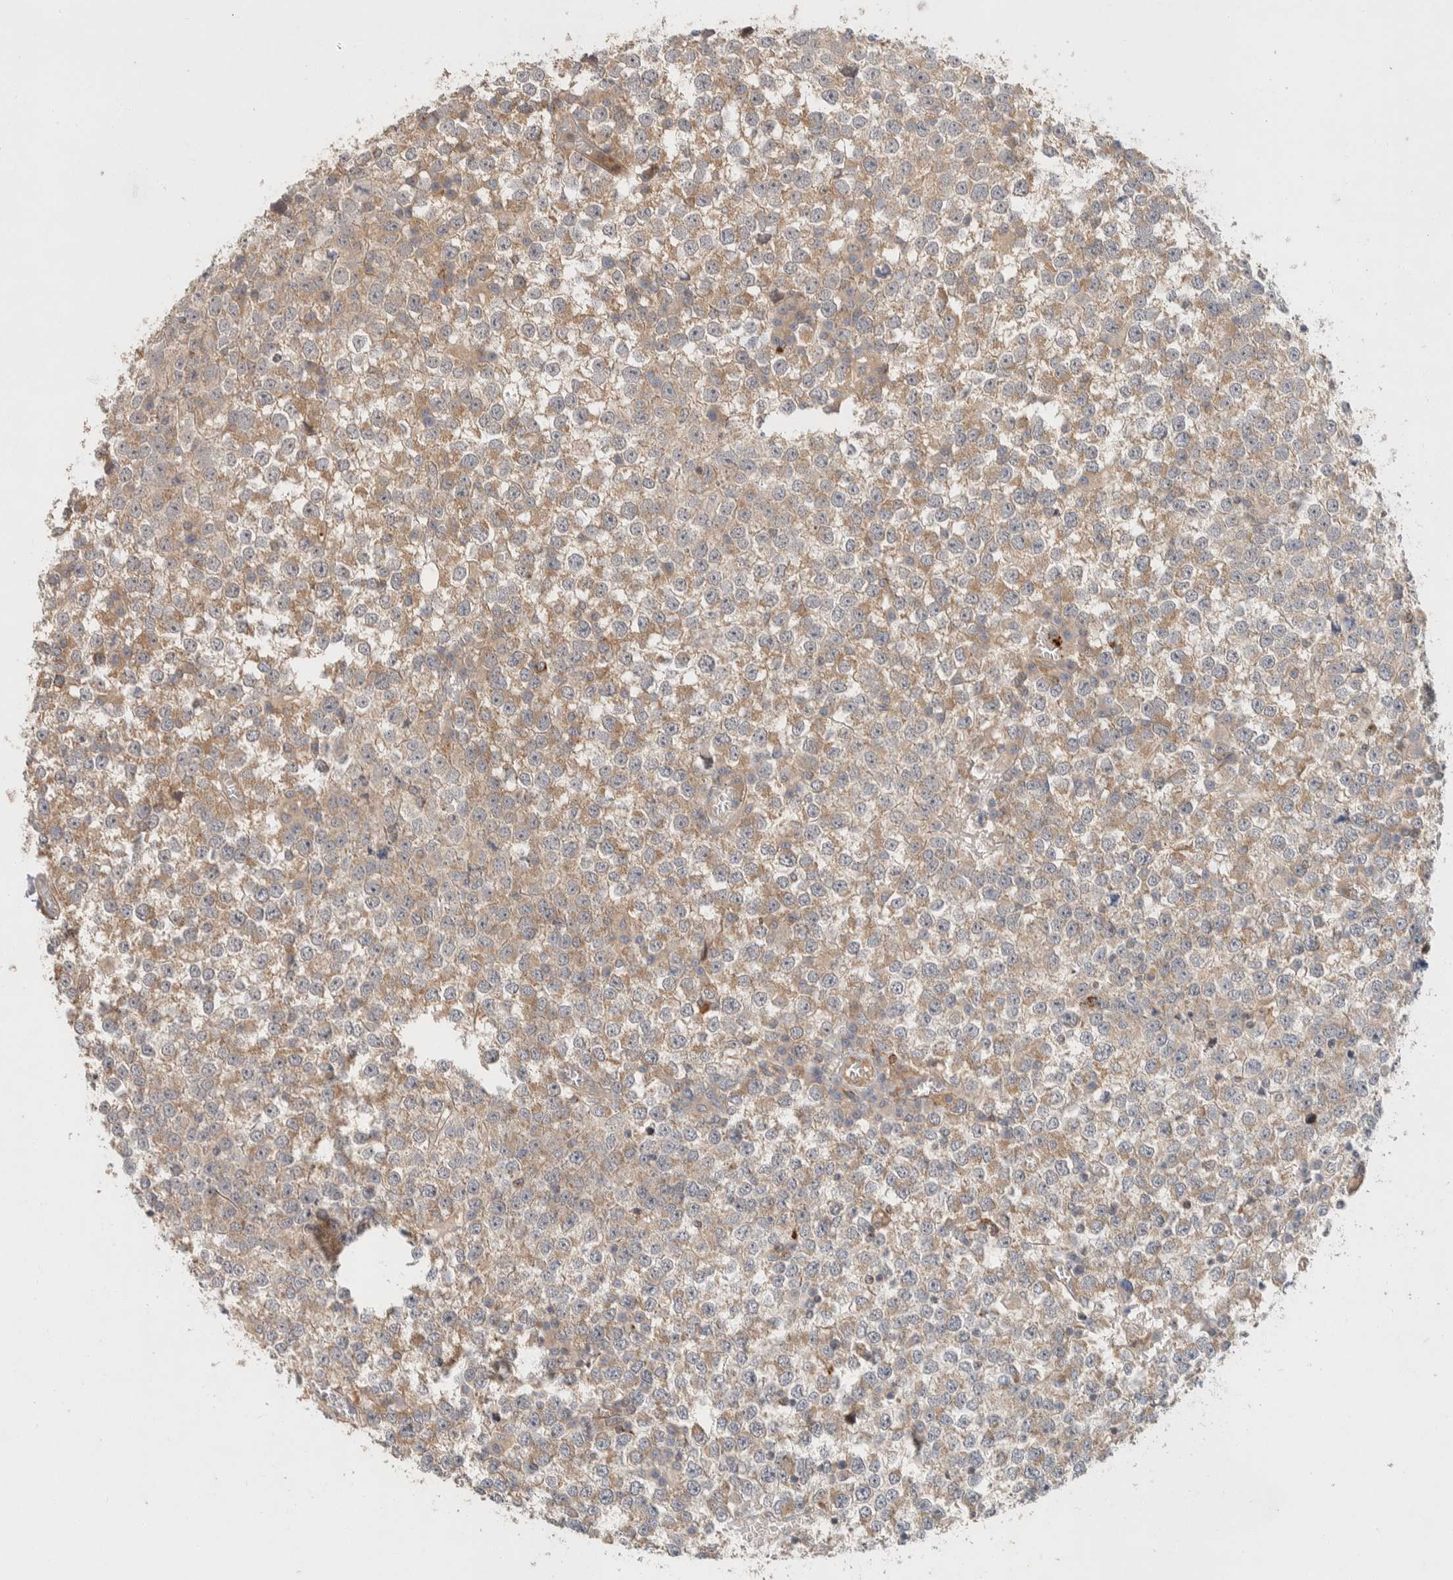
{"staining": {"intensity": "weak", "quantity": ">75%", "location": "cytoplasmic/membranous"}, "tissue": "testis cancer", "cell_type": "Tumor cells", "image_type": "cancer", "snomed": [{"axis": "morphology", "description": "Seminoma, NOS"}, {"axis": "topography", "description": "Testis"}], "caption": "The micrograph shows immunohistochemical staining of testis cancer (seminoma). There is weak cytoplasmic/membranous staining is identified in approximately >75% of tumor cells. Using DAB (brown) and hematoxylin (blue) stains, captured at high magnification using brightfield microscopy.", "gene": "KIF9", "patient": {"sex": "male", "age": 65}}